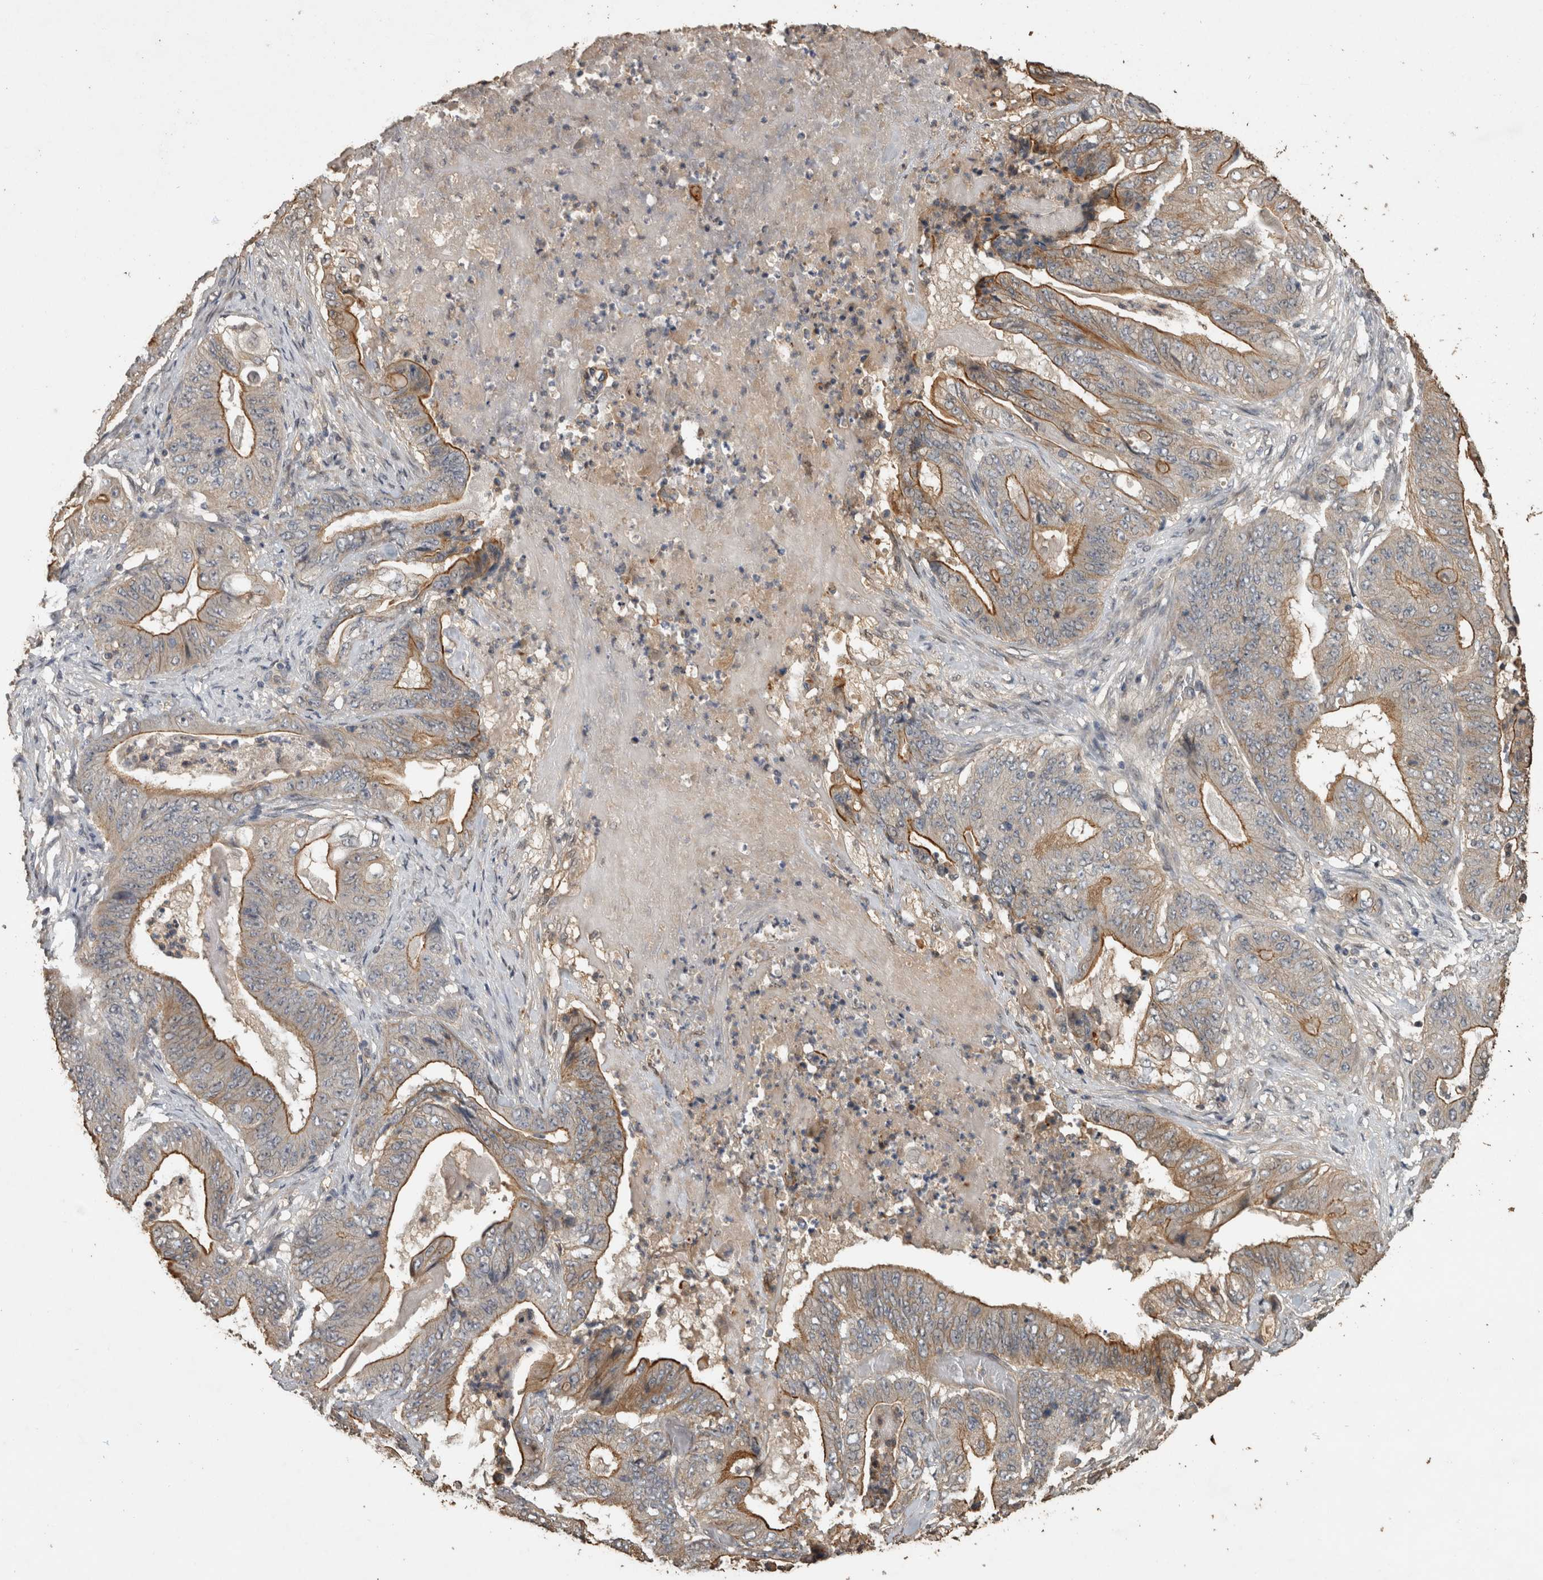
{"staining": {"intensity": "moderate", "quantity": "25%-75%", "location": "cytoplasmic/membranous"}, "tissue": "stomach cancer", "cell_type": "Tumor cells", "image_type": "cancer", "snomed": [{"axis": "morphology", "description": "Adenocarcinoma, NOS"}, {"axis": "topography", "description": "Stomach"}], "caption": "The image exhibits a brown stain indicating the presence of a protein in the cytoplasmic/membranous of tumor cells in stomach cancer (adenocarcinoma).", "gene": "RHPN1", "patient": {"sex": "female", "age": 73}}